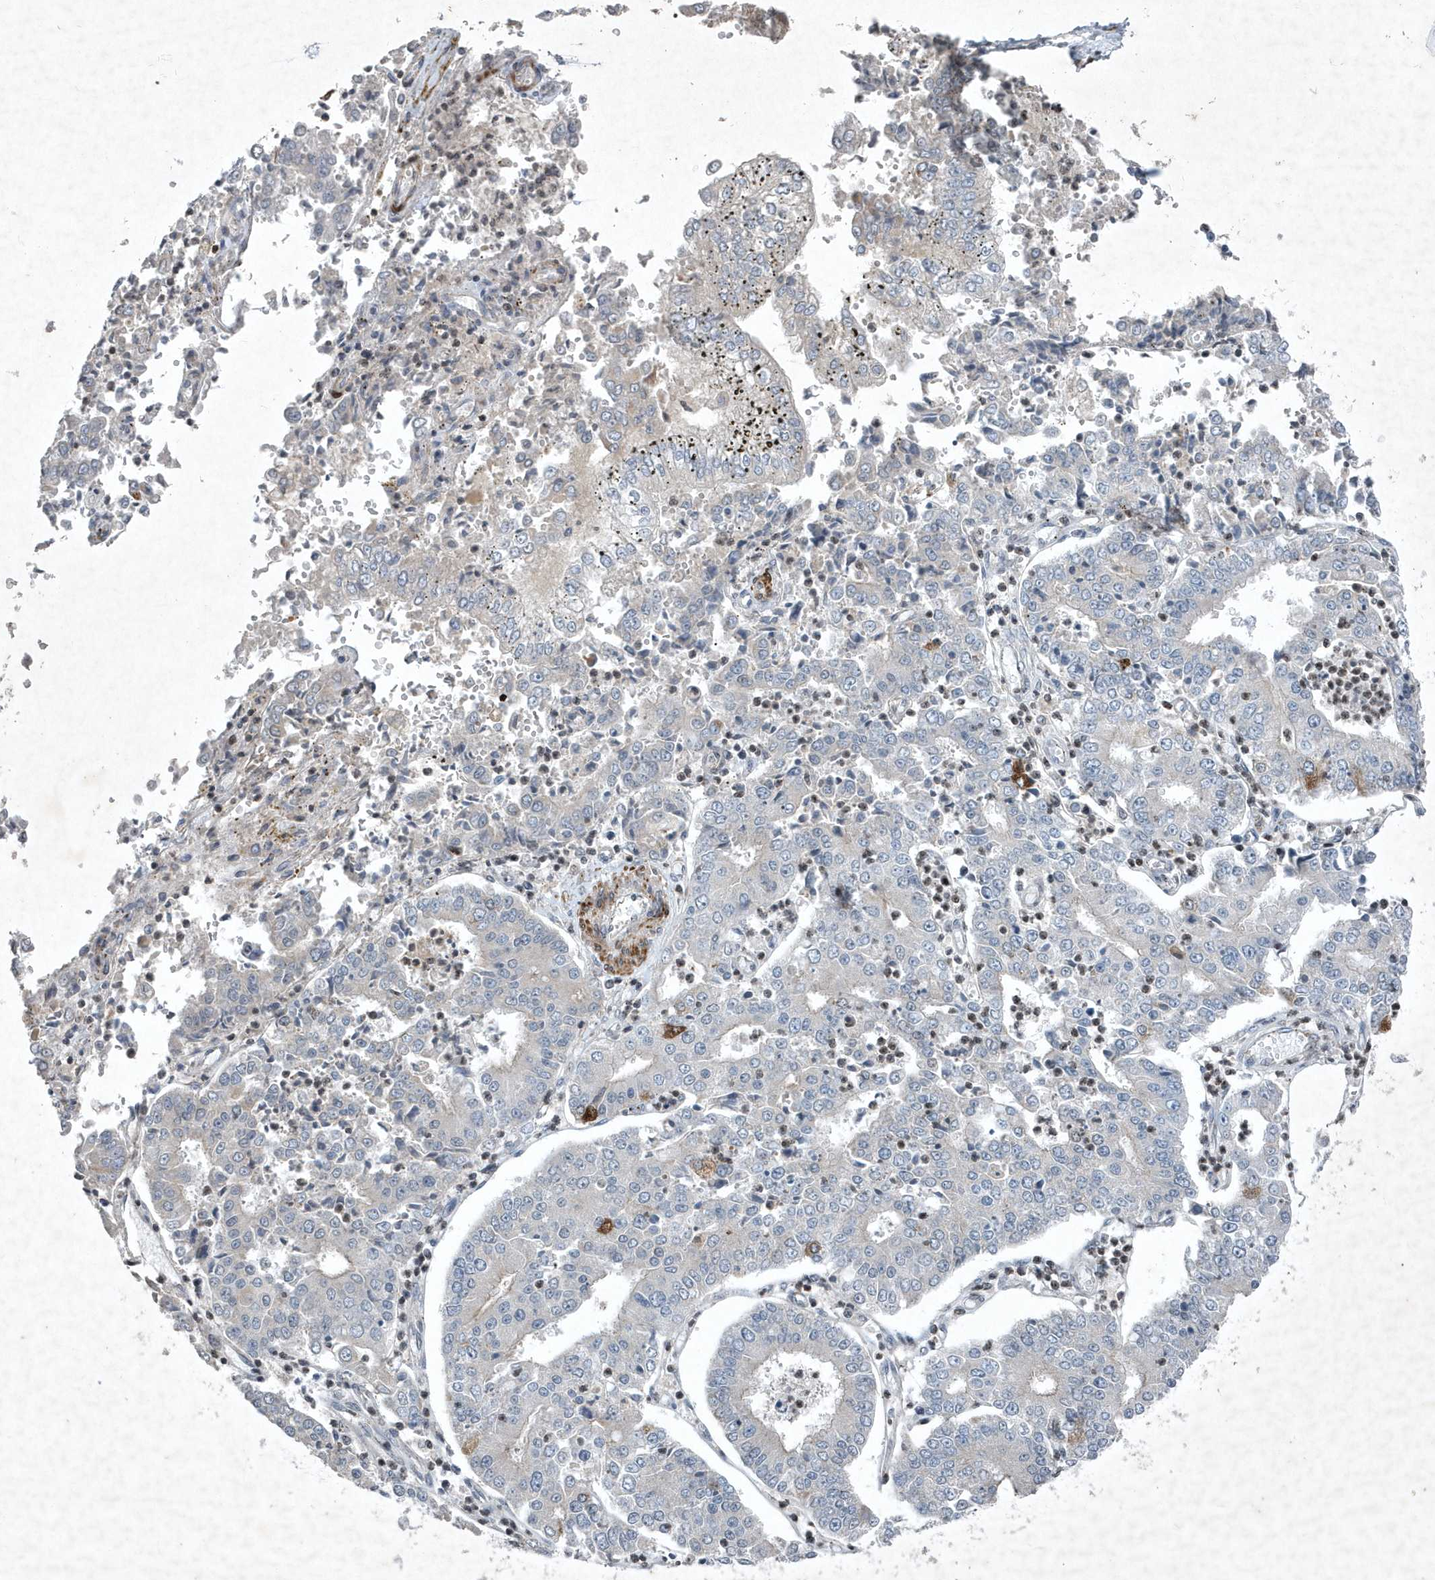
{"staining": {"intensity": "negative", "quantity": "none", "location": "none"}, "tissue": "stomach cancer", "cell_type": "Tumor cells", "image_type": "cancer", "snomed": [{"axis": "morphology", "description": "Adenocarcinoma, NOS"}, {"axis": "topography", "description": "Stomach"}], "caption": "Human stomach adenocarcinoma stained for a protein using immunohistochemistry demonstrates no expression in tumor cells.", "gene": "QTRT2", "patient": {"sex": "male", "age": 76}}